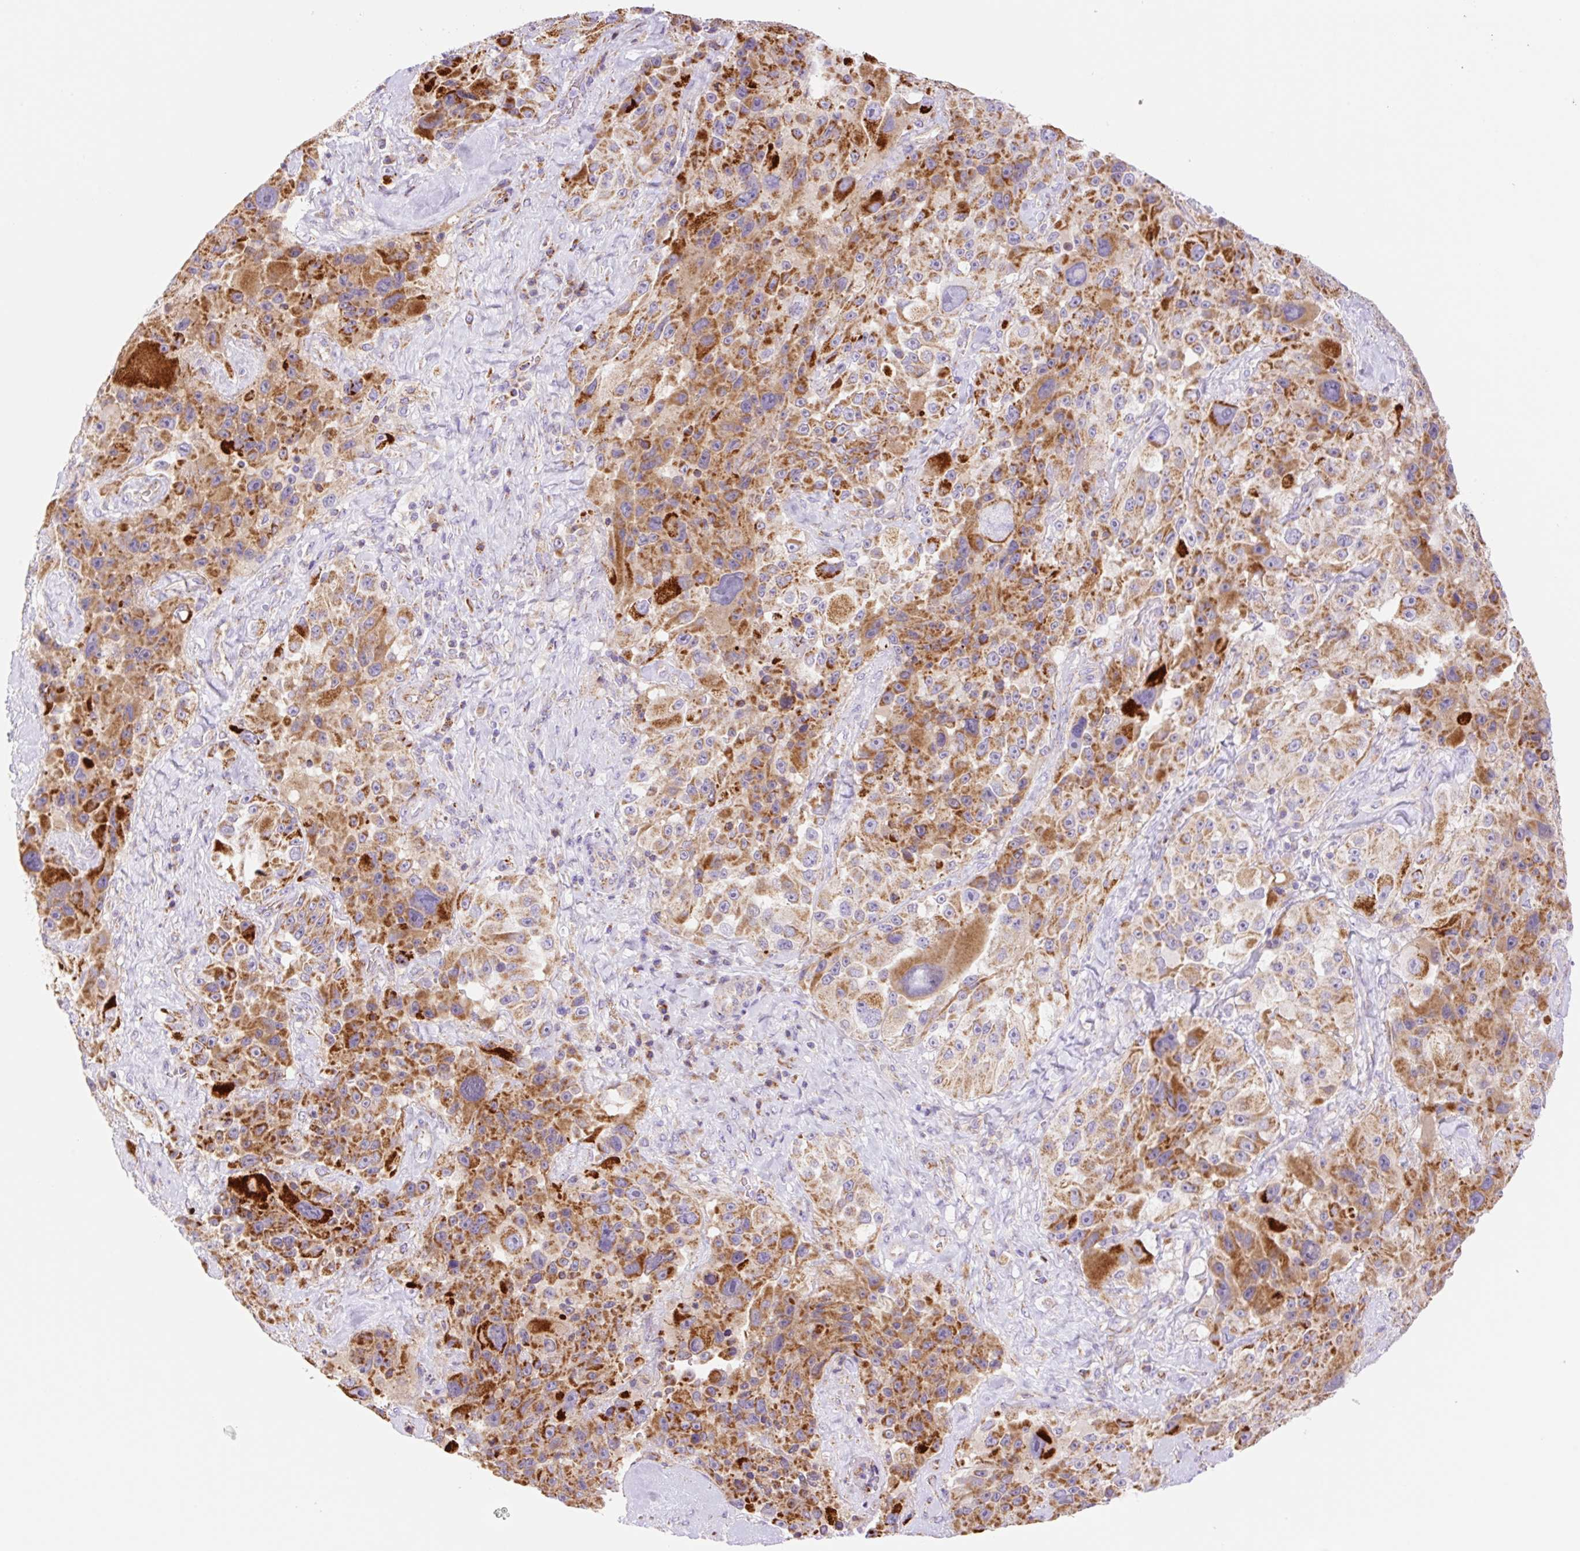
{"staining": {"intensity": "strong", "quantity": ">75%", "location": "cytoplasmic/membranous"}, "tissue": "melanoma", "cell_type": "Tumor cells", "image_type": "cancer", "snomed": [{"axis": "morphology", "description": "Malignant melanoma, Metastatic site"}, {"axis": "topography", "description": "Lymph node"}], "caption": "Strong cytoplasmic/membranous protein positivity is present in about >75% of tumor cells in melanoma.", "gene": "ETNK2", "patient": {"sex": "male", "age": 62}}